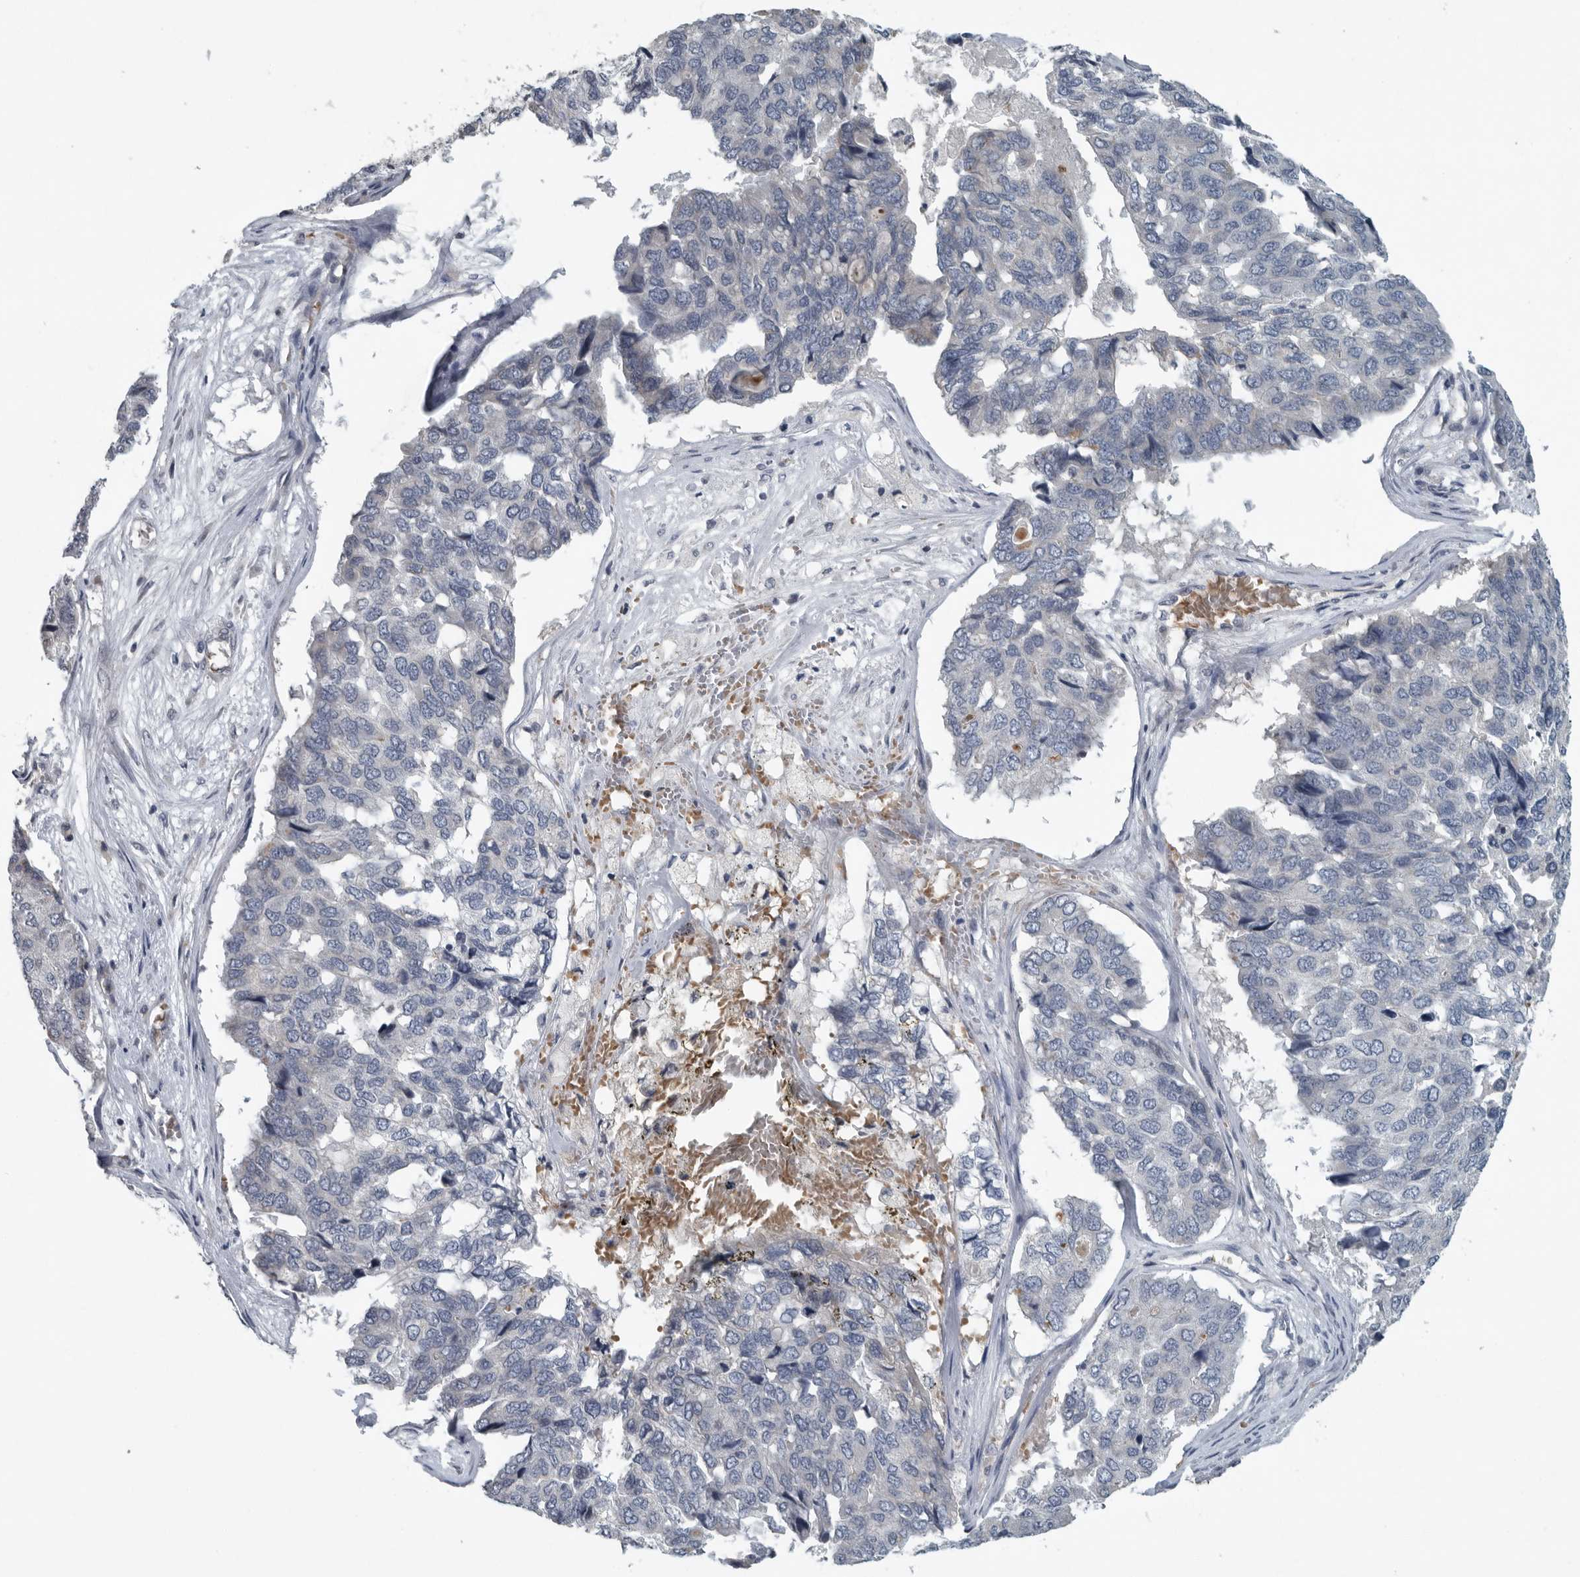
{"staining": {"intensity": "negative", "quantity": "none", "location": "none"}, "tissue": "pancreatic cancer", "cell_type": "Tumor cells", "image_type": "cancer", "snomed": [{"axis": "morphology", "description": "Adenocarcinoma, NOS"}, {"axis": "topography", "description": "Pancreas"}], "caption": "Micrograph shows no protein staining in tumor cells of adenocarcinoma (pancreatic) tissue.", "gene": "MPP3", "patient": {"sex": "male", "age": 50}}